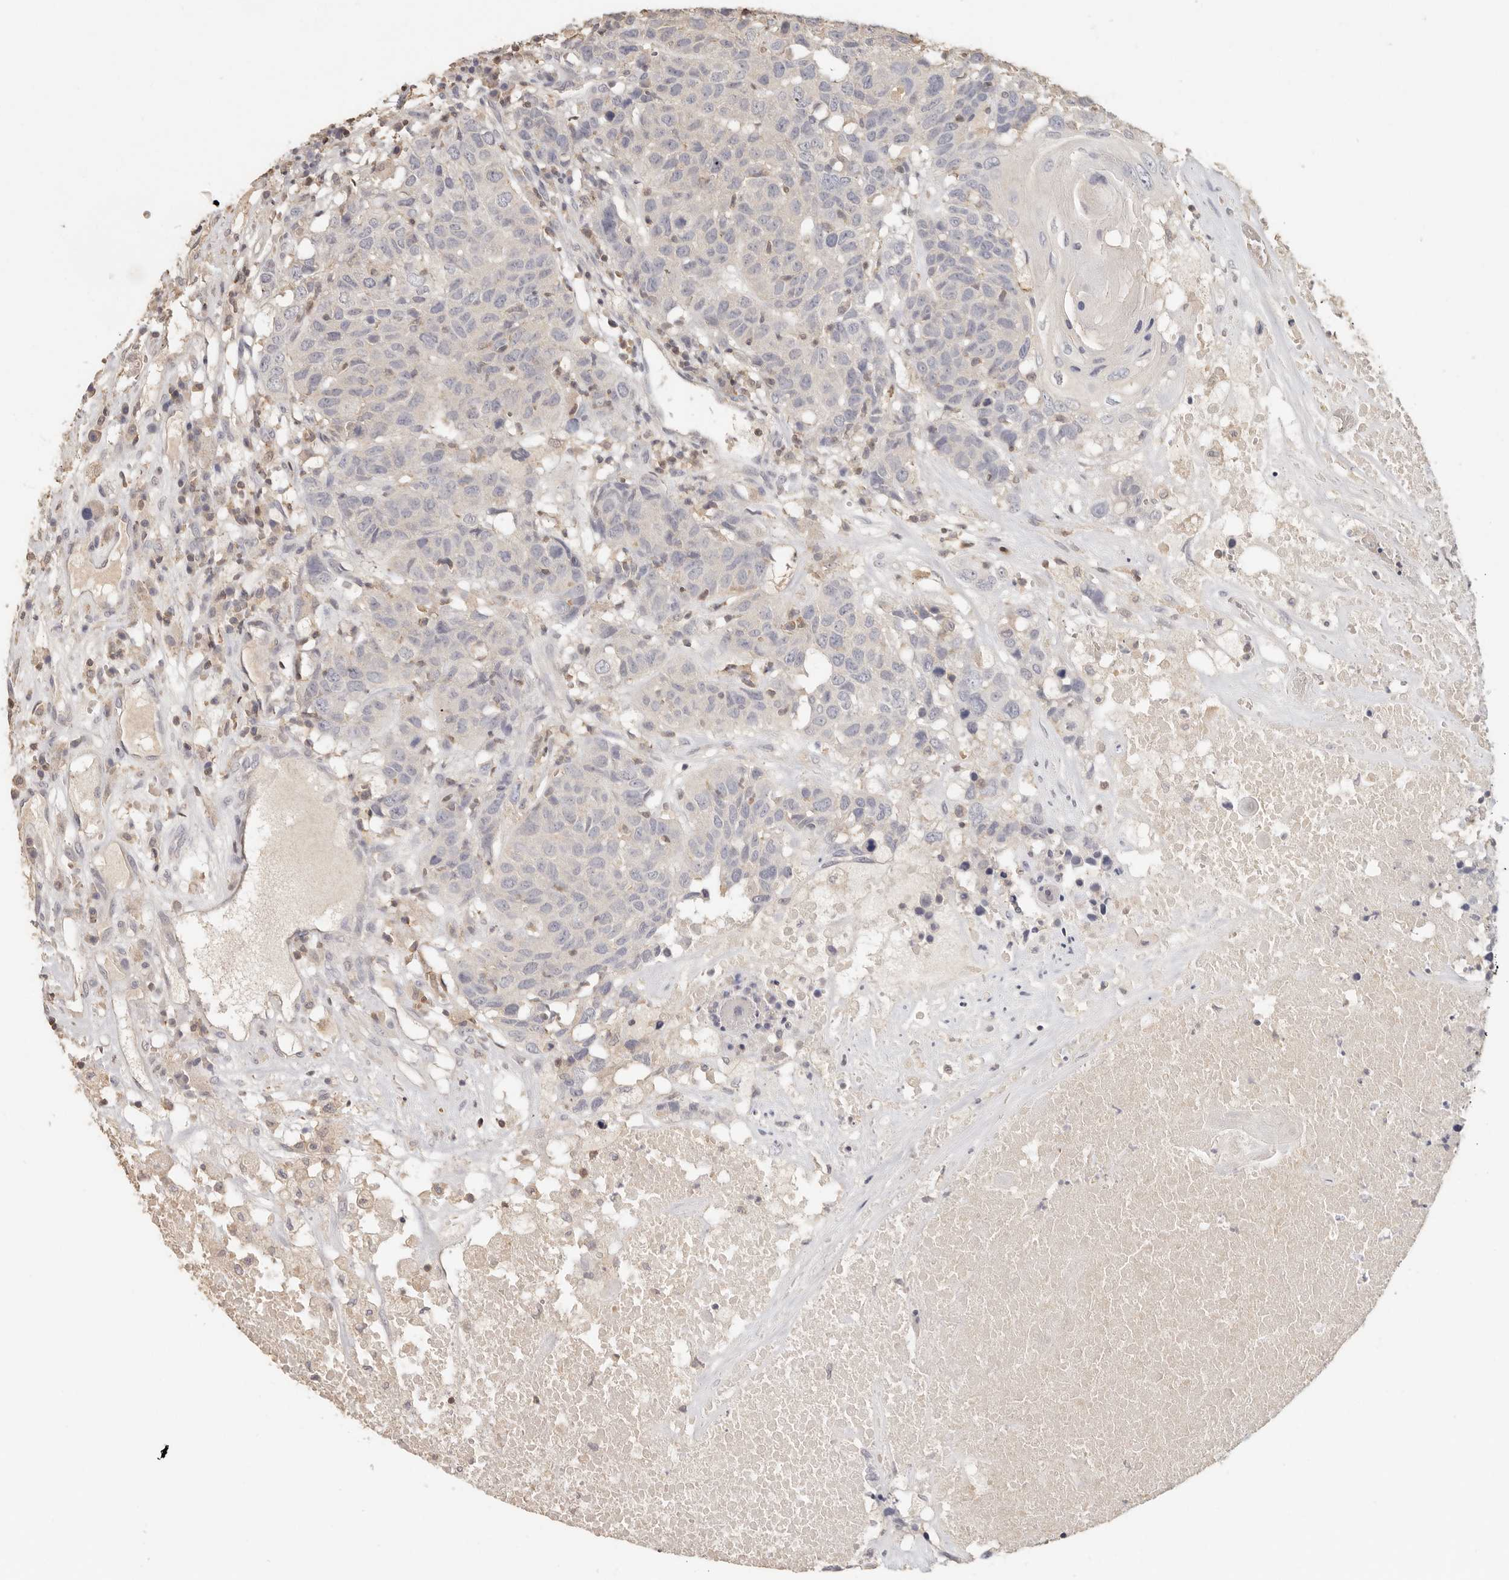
{"staining": {"intensity": "negative", "quantity": "none", "location": "none"}, "tissue": "head and neck cancer", "cell_type": "Tumor cells", "image_type": "cancer", "snomed": [{"axis": "morphology", "description": "Squamous cell carcinoma, NOS"}, {"axis": "topography", "description": "Head-Neck"}], "caption": "This is an immunohistochemistry image of human head and neck cancer. There is no expression in tumor cells.", "gene": "CSK", "patient": {"sex": "male", "age": 66}}